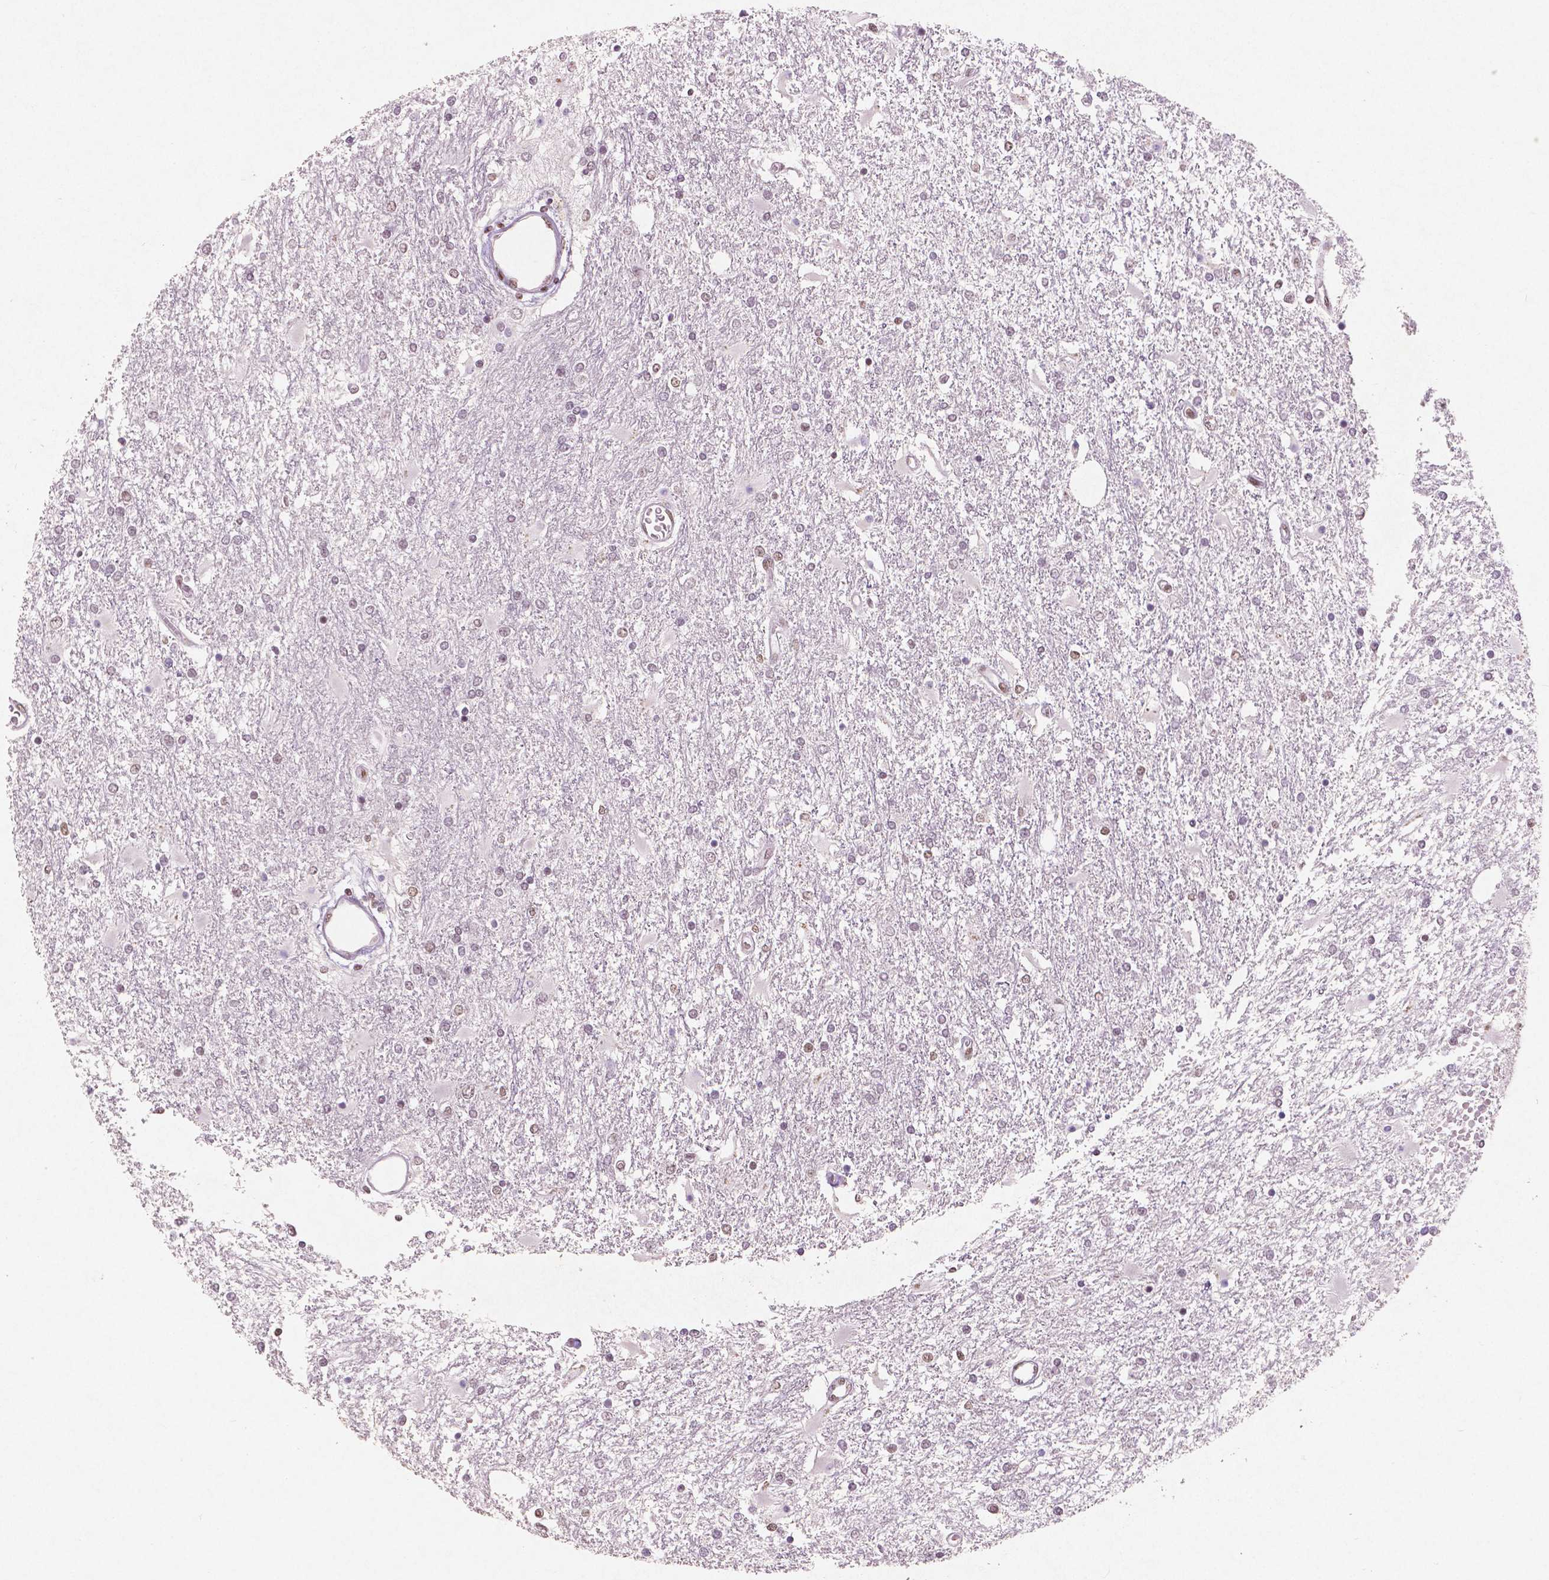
{"staining": {"intensity": "weak", "quantity": "25%-75%", "location": "nuclear"}, "tissue": "glioma", "cell_type": "Tumor cells", "image_type": "cancer", "snomed": [{"axis": "morphology", "description": "Glioma, malignant, High grade"}, {"axis": "topography", "description": "Cerebral cortex"}], "caption": "Tumor cells display weak nuclear staining in approximately 25%-75% of cells in glioma. The staining was performed using DAB to visualize the protein expression in brown, while the nuclei were stained in blue with hematoxylin (Magnification: 20x).", "gene": "BRD4", "patient": {"sex": "male", "age": 79}}